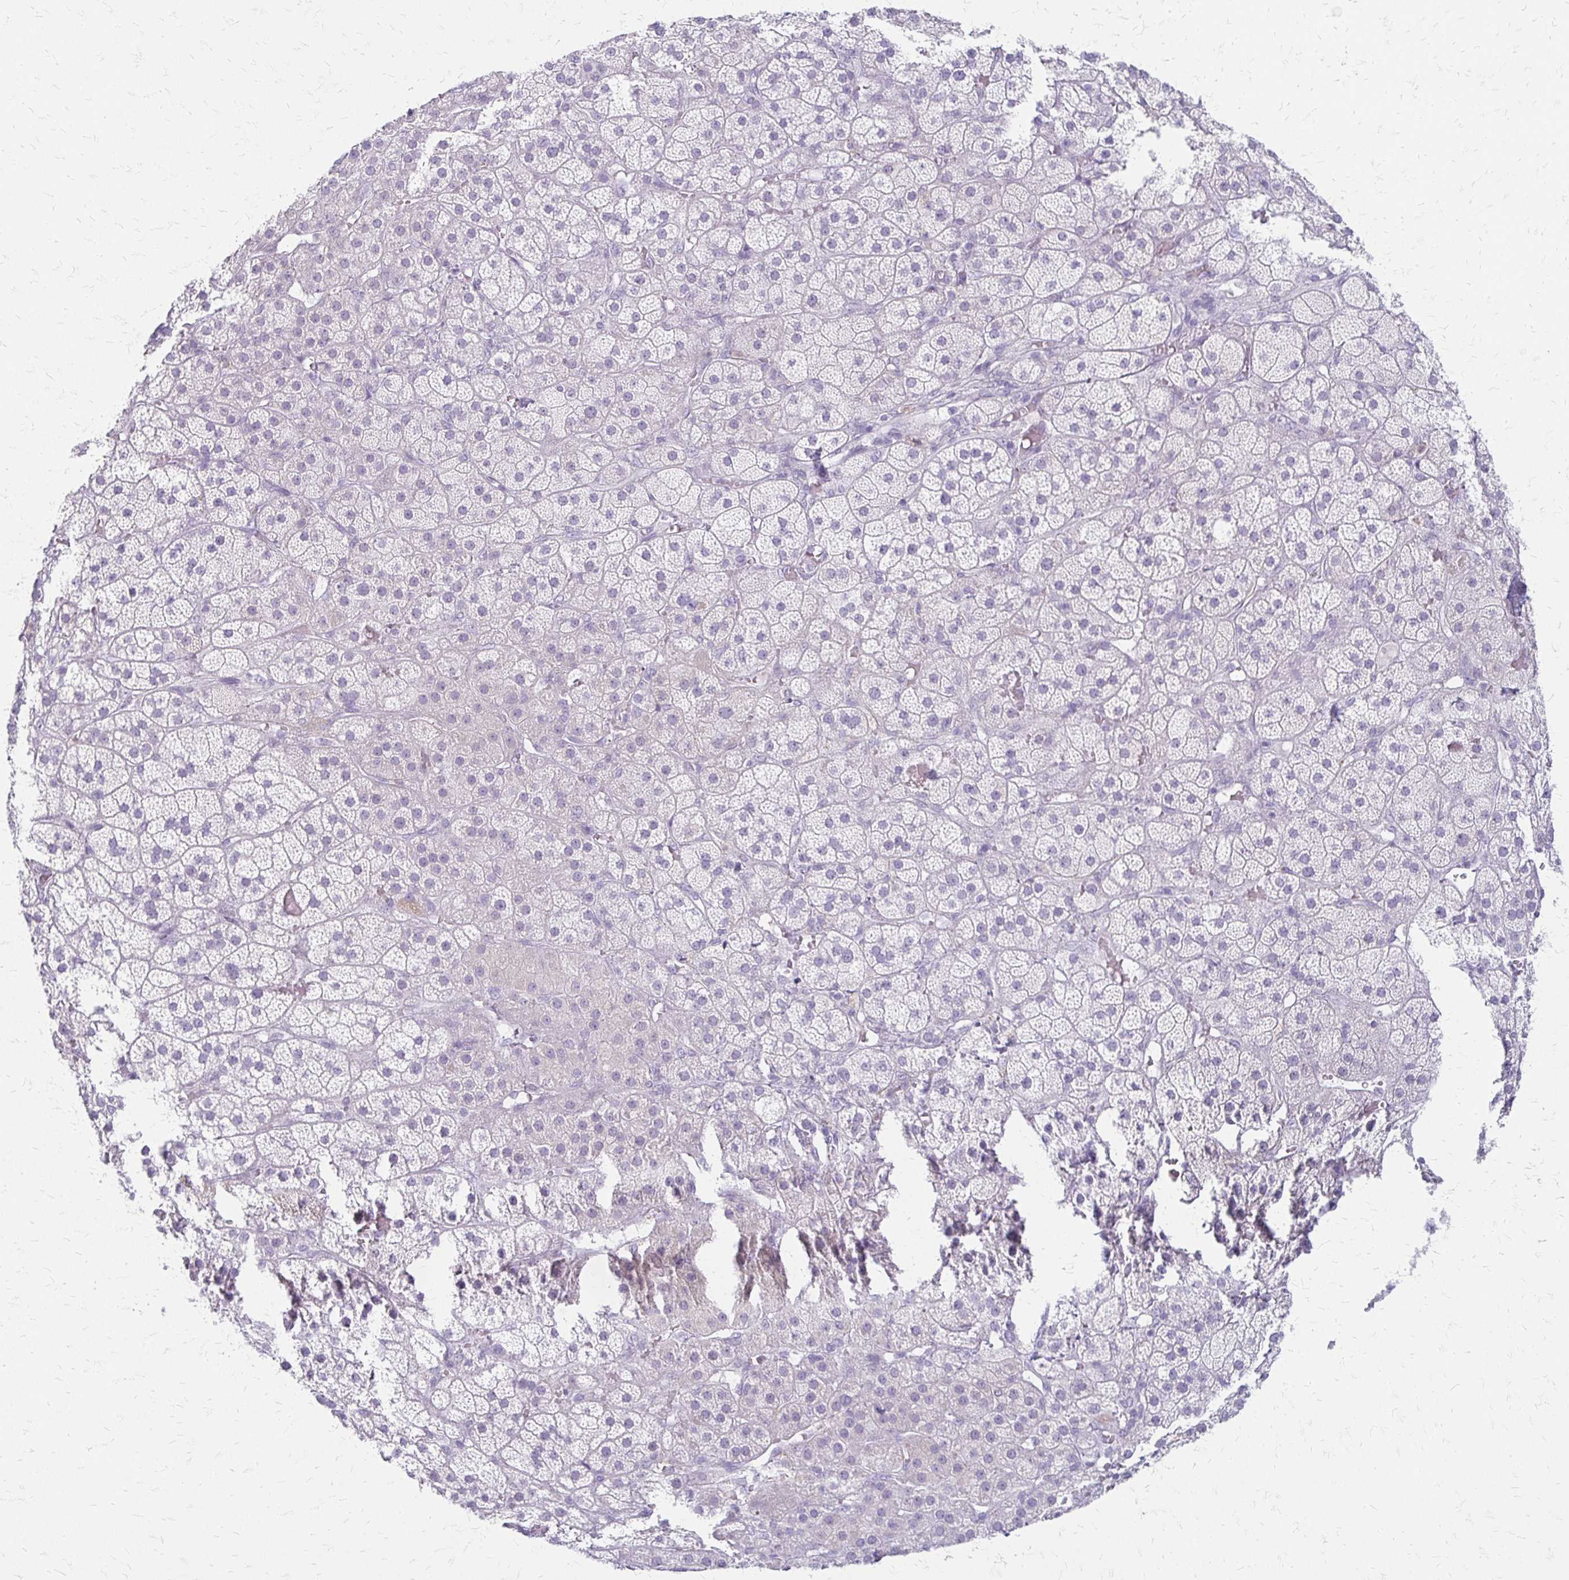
{"staining": {"intensity": "negative", "quantity": "none", "location": "none"}, "tissue": "adrenal gland", "cell_type": "Glandular cells", "image_type": "normal", "snomed": [{"axis": "morphology", "description": "Normal tissue, NOS"}, {"axis": "topography", "description": "Adrenal gland"}], "caption": "Micrograph shows no protein positivity in glandular cells of benign adrenal gland.", "gene": "ACP5", "patient": {"sex": "male", "age": 57}}